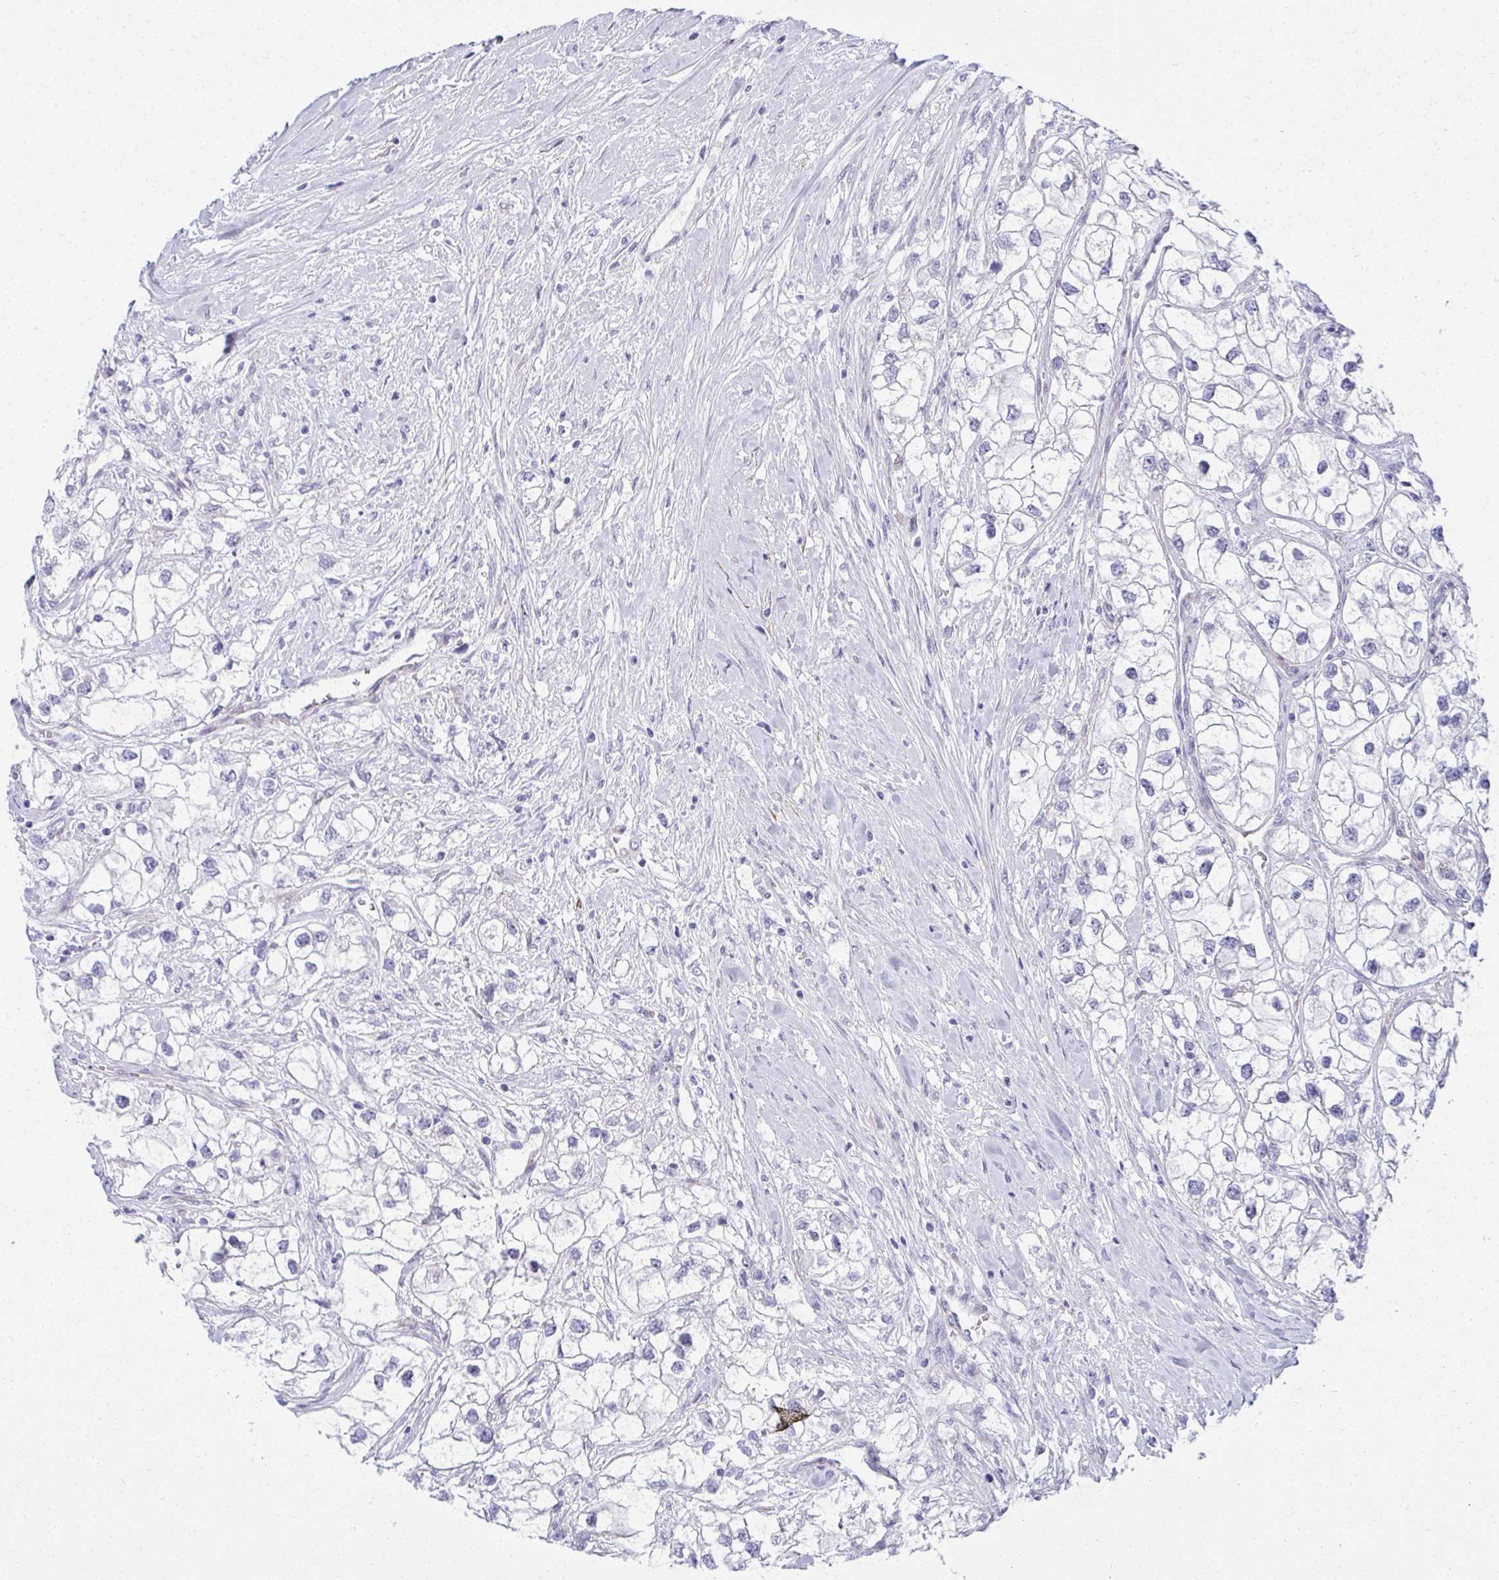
{"staining": {"intensity": "negative", "quantity": "none", "location": "none"}, "tissue": "renal cancer", "cell_type": "Tumor cells", "image_type": "cancer", "snomed": [{"axis": "morphology", "description": "Adenocarcinoma, NOS"}, {"axis": "topography", "description": "Kidney"}], "caption": "This histopathology image is of renal adenocarcinoma stained with IHC to label a protein in brown with the nuclei are counter-stained blue. There is no staining in tumor cells.", "gene": "PUS7L", "patient": {"sex": "male", "age": 59}}